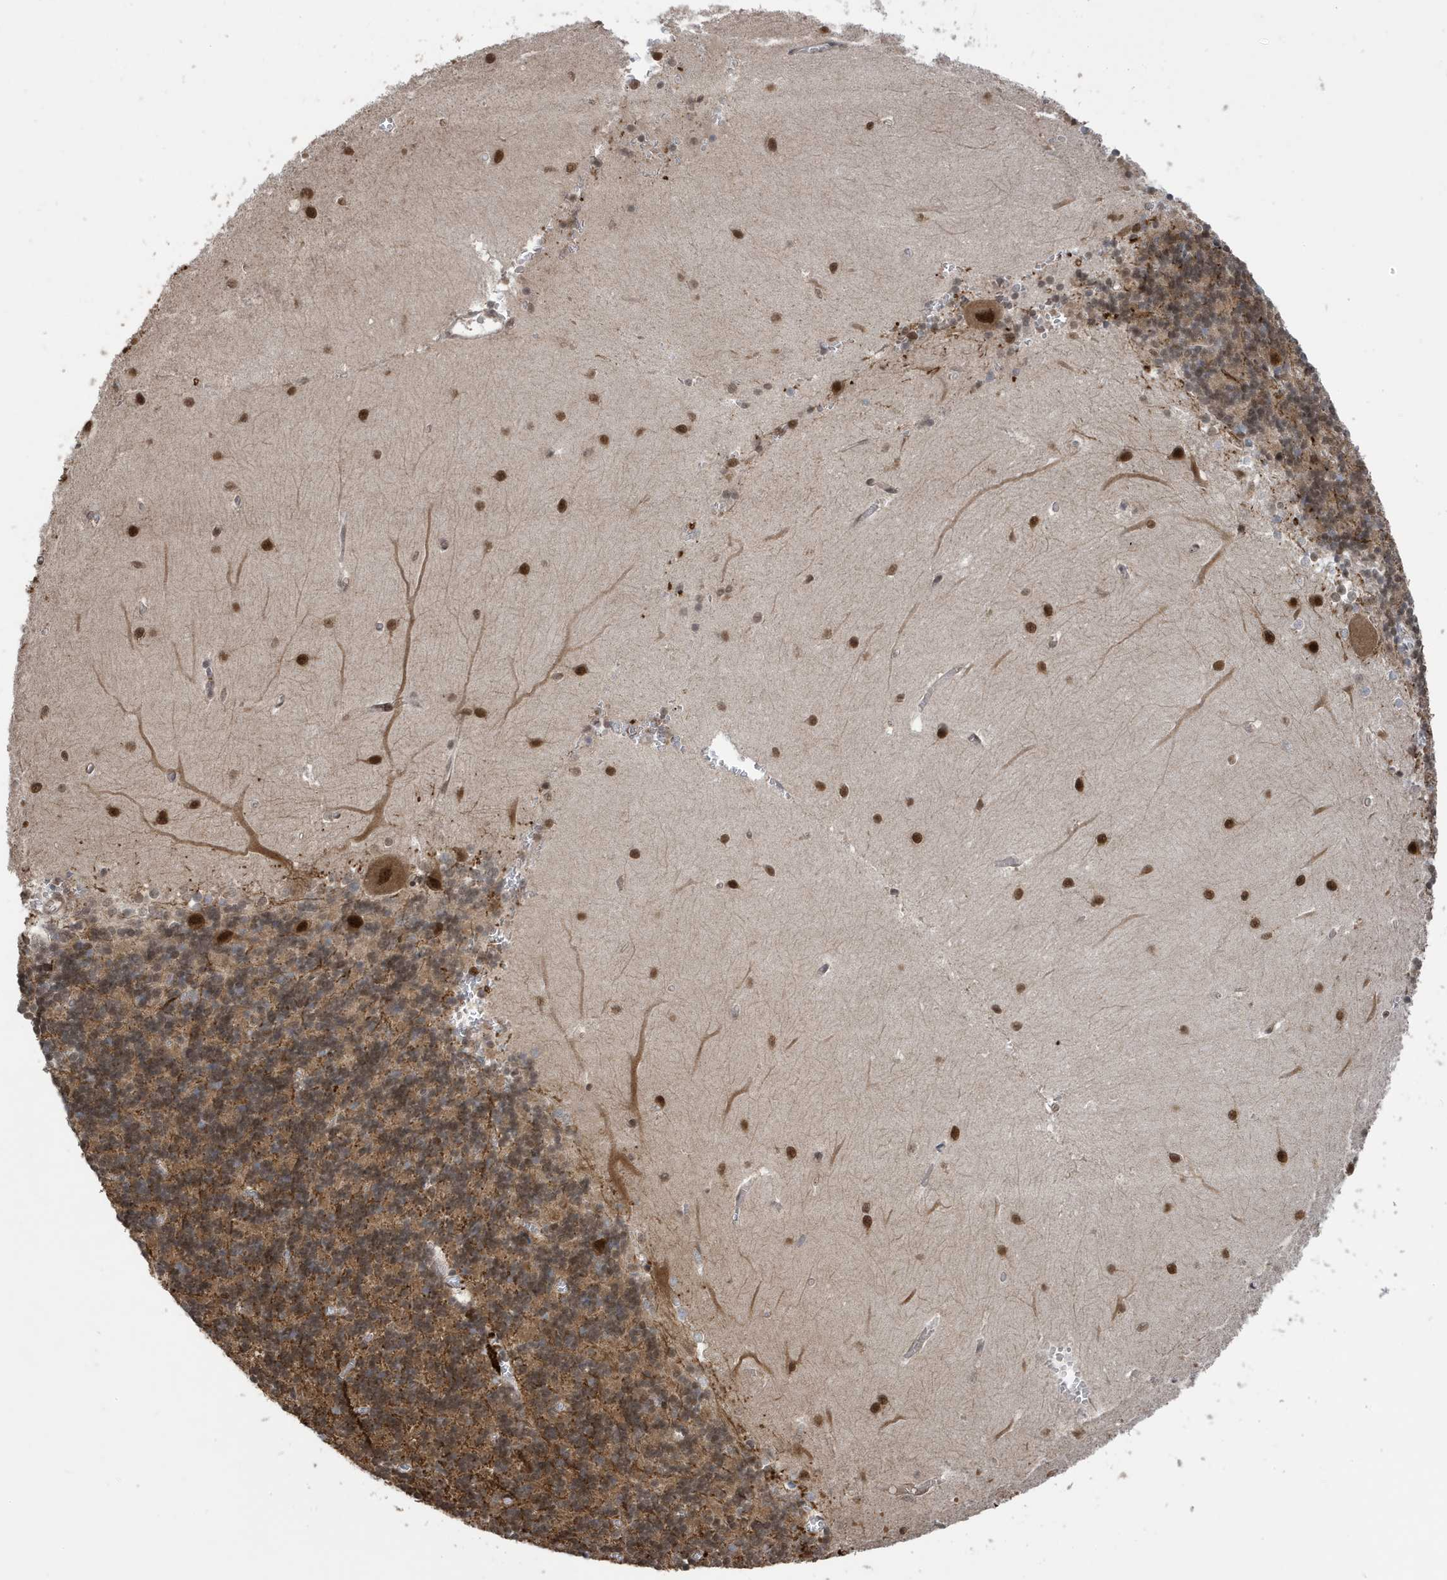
{"staining": {"intensity": "moderate", "quantity": "25%-75%", "location": "cytoplasmic/membranous"}, "tissue": "cerebellum", "cell_type": "Cells in granular layer", "image_type": "normal", "snomed": [{"axis": "morphology", "description": "Normal tissue, NOS"}, {"axis": "topography", "description": "Cerebellum"}], "caption": "Cells in granular layer show moderate cytoplasmic/membranous positivity in approximately 25%-75% of cells in normal cerebellum.", "gene": "UBQLN1", "patient": {"sex": "male", "age": 37}}